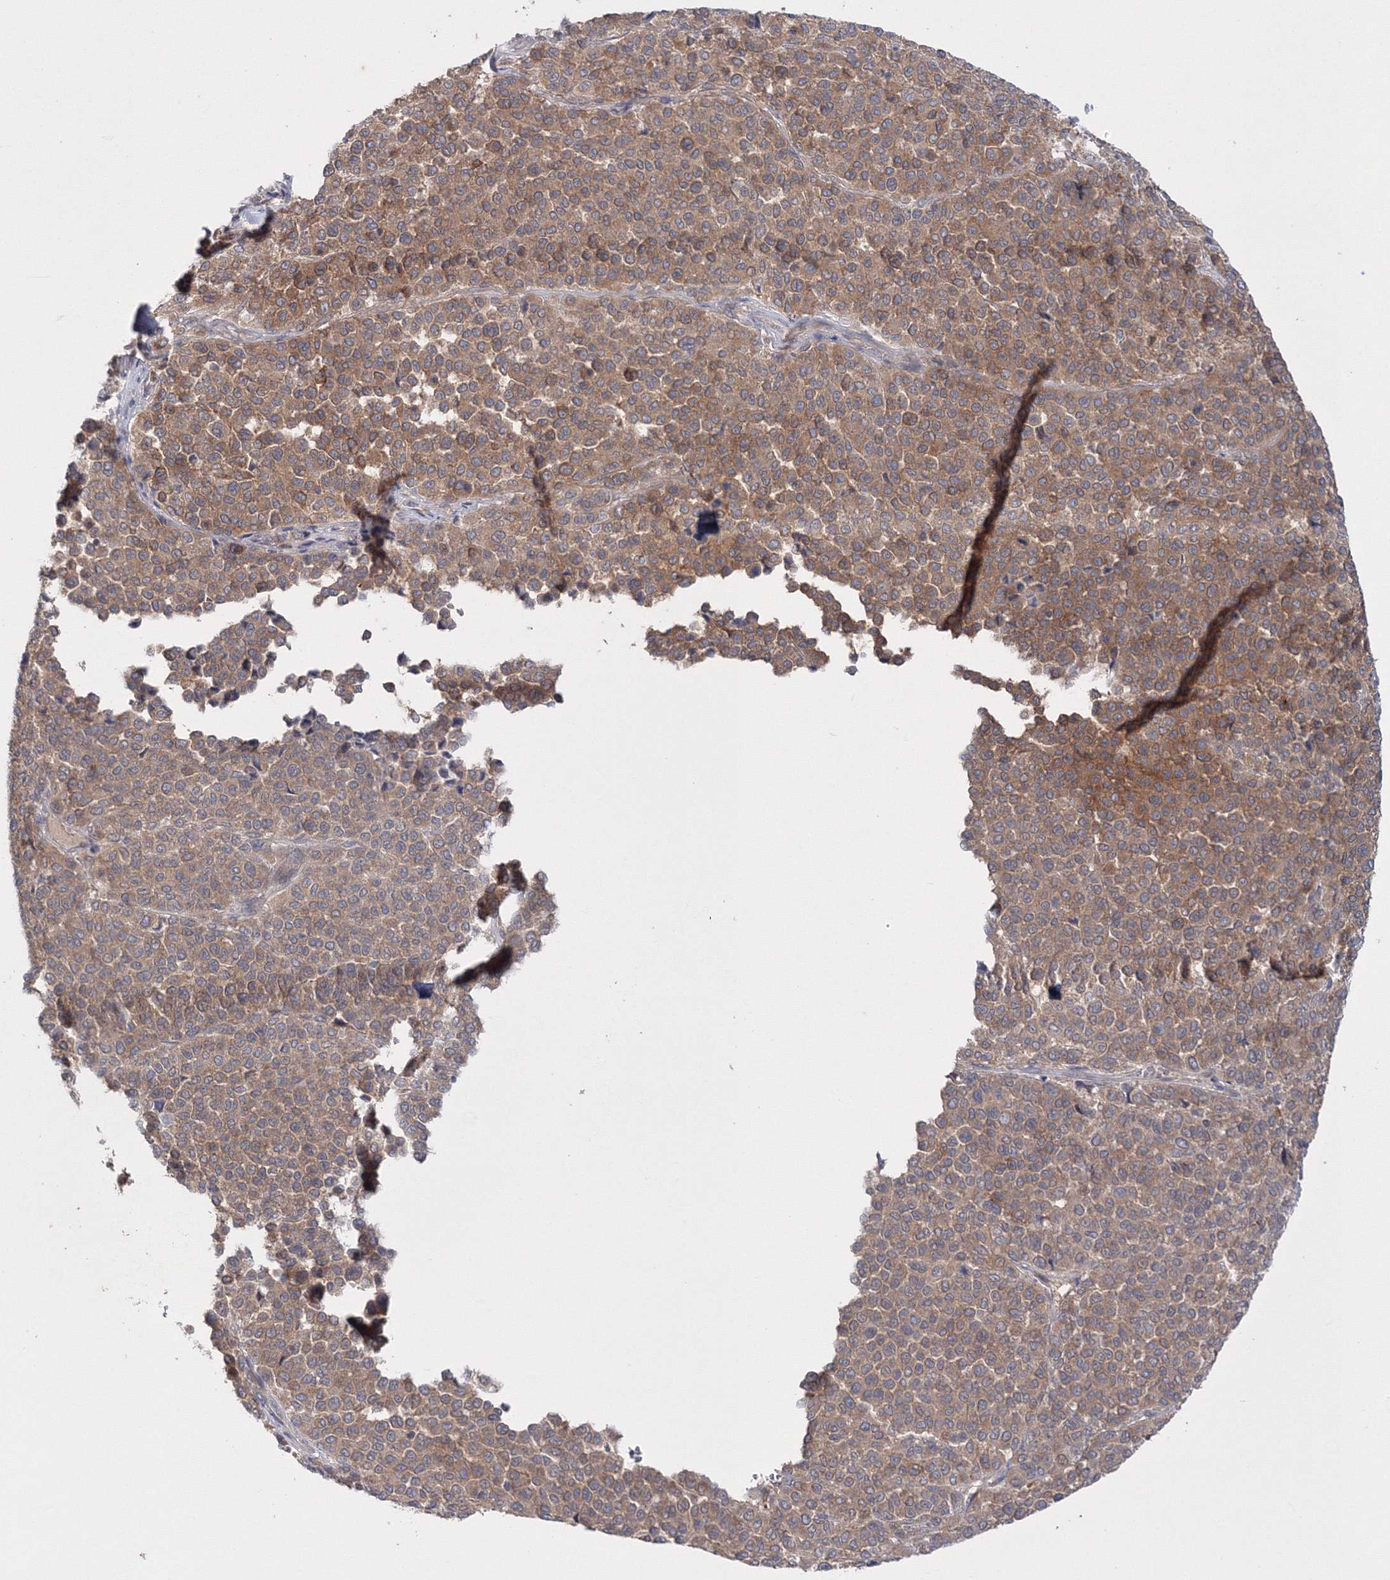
{"staining": {"intensity": "moderate", "quantity": "25%-75%", "location": "cytoplasmic/membranous"}, "tissue": "melanoma", "cell_type": "Tumor cells", "image_type": "cancer", "snomed": [{"axis": "morphology", "description": "Malignant melanoma, Metastatic site"}, {"axis": "topography", "description": "Pancreas"}], "caption": "IHC of human melanoma exhibits medium levels of moderate cytoplasmic/membranous positivity in about 25%-75% of tumor cells.", "gene": "IPMK", "patient": {"sex": "female", "age": 30}}